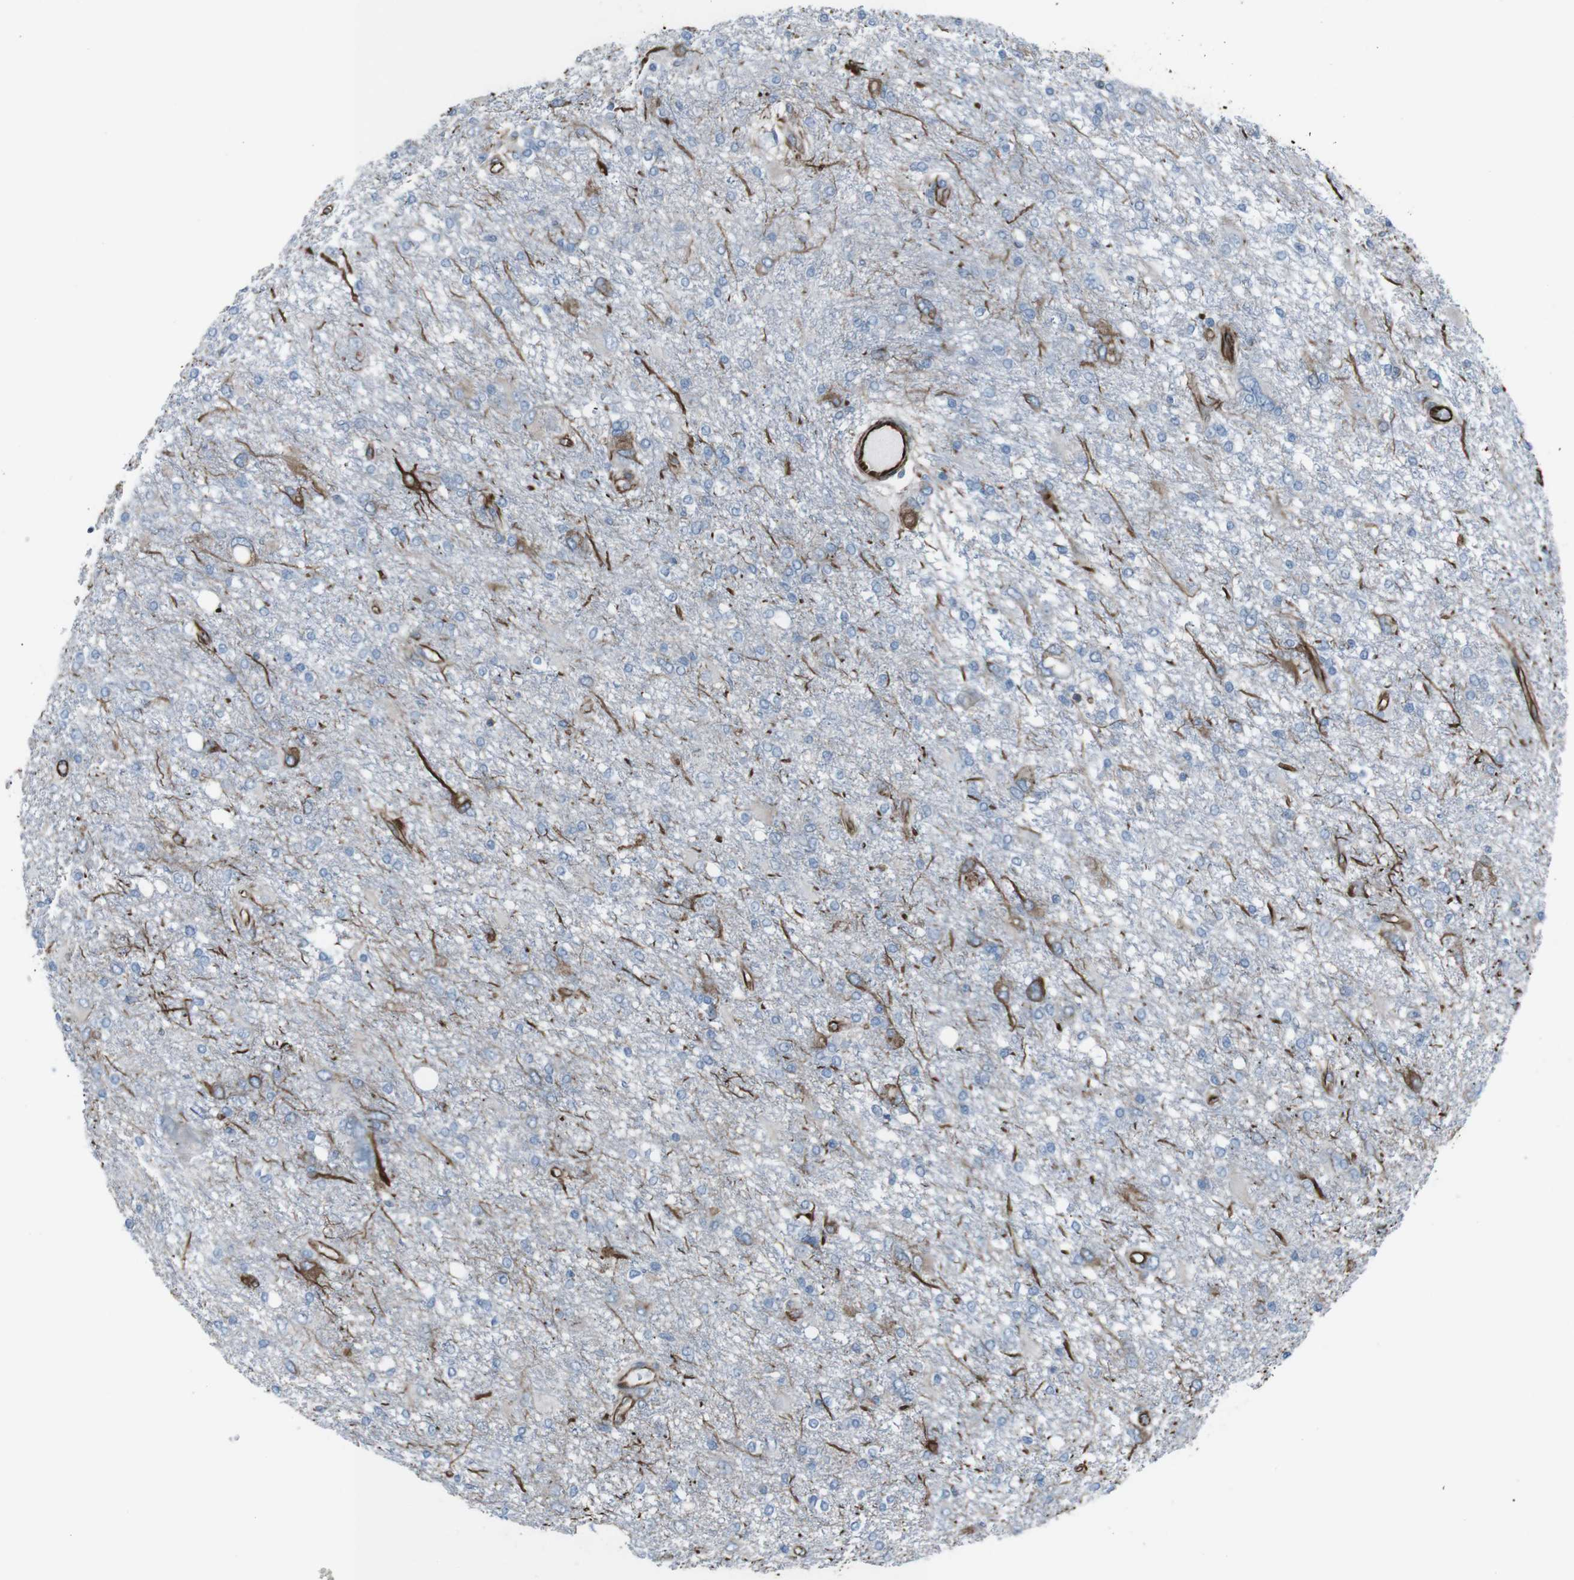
{"staining": {"intensity": "negative", "quantity": "none", "location": "none"}, "tissue": "glioma", "cell_type": "Tumor cells", "image_type": "cancer", "snomed": [{"axis": "morphology", "description": "Glioma, malignant, High grade"}, {"axis": "topography", "description": "Brain"}], "caption": "Protein analysis of malignant high-grade glioma exhibits no significant positivity in tumor cells. (Stains: DAB IHC with hematoxylin counter stain, Microscopy: brightfield microscopy at high magnification).", "gene": "ZDHHC6", "patient": {"sex": "female", "age": 59}}